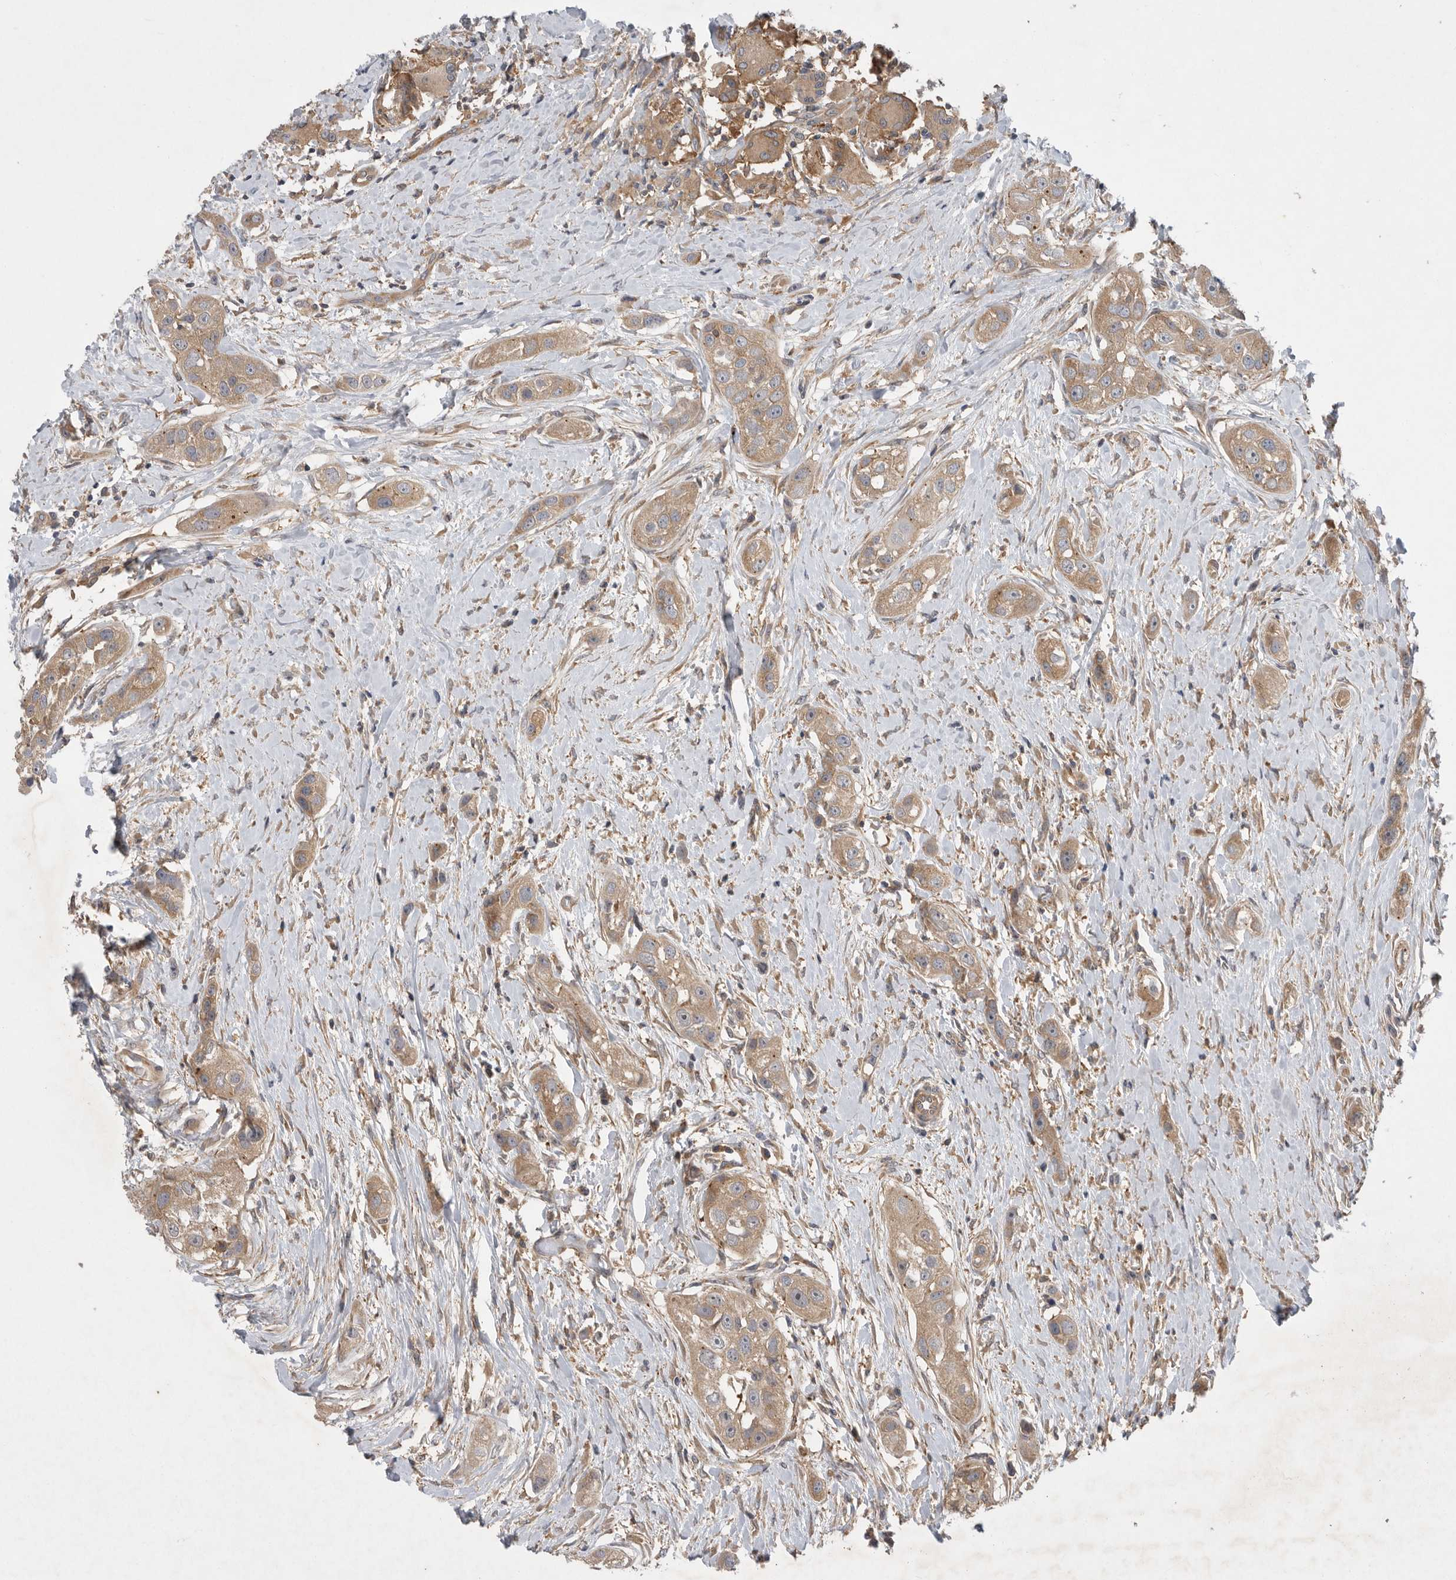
{"staining": {"intensity": "weak", "quantity": ">75%", "location": "cytoplasmic/membranous"}, "tissue": "head and neck cancer", "cell_type": "Tumor cells", "image_type": "cancer", "snomed": [{"axis": "morphology", "description": "Normal tissue, NOS"}, {"axis": "morphology", "description": "Squamous cell carcinoma, NOS"}, {"axis": "topography", "description": "Skeletal muscle"}, {"axis": "topography", "description": "Head-Neck"}], "caption": "High-magnification brightfield microscopy of head and neck cancer stained with DAB (3,3'-diaminobenzidine) (brown) and counterstained with hematoxylin (blue). tumor cells exhibit weak cytoplasmic/membranous staining is identified in approximately>75% of cells.", "gene": "C1orf109", "patient": {"sex": "male", "age": 51}}